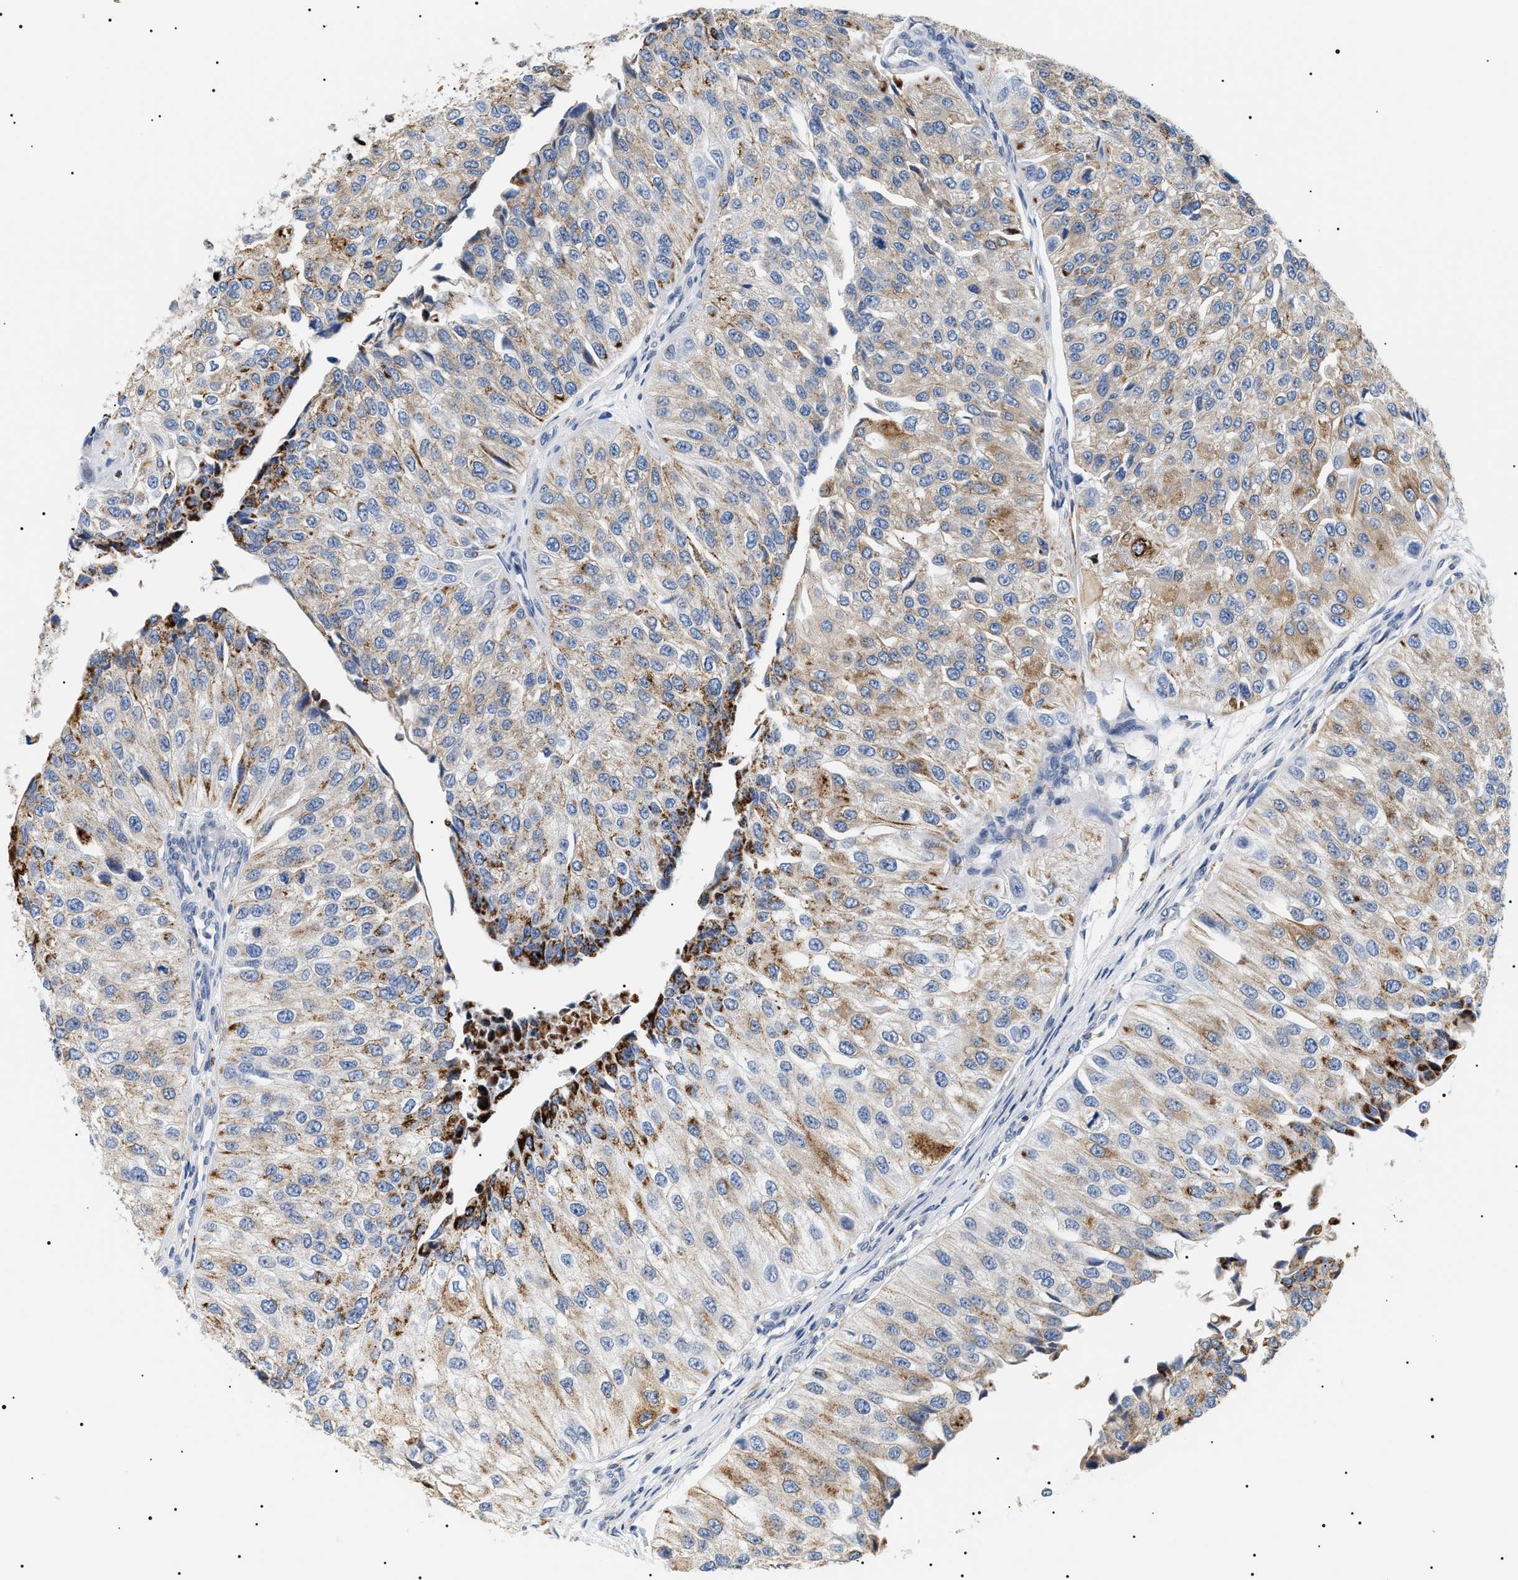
{"staining": {"intensity": "moderate", "quantity": "25%-75%", "location": "cytoplasmic/membranous"}, "tissue": "urothelial cancer", "cell_type": "Tumor cells", "image_type": "cancer", "snomed": [{"axis": "morphology", "description": "Urothelial carcinoma, High grade"}, {"axis": "topography", "description": "Kidney"}, {"axis": "topography", "description": "Urinary bladder"}], "caption": "This image shows urothelial carcinoma (high-grade) stained with IHC to label a protein in brown. The cytoplasmic/membranous of tumor cells show moderate positivity for the protein. Nuclei are counter-stained blue.", "gene": "HSD17B11", "patient": {"sex": "male", "age": 77}}